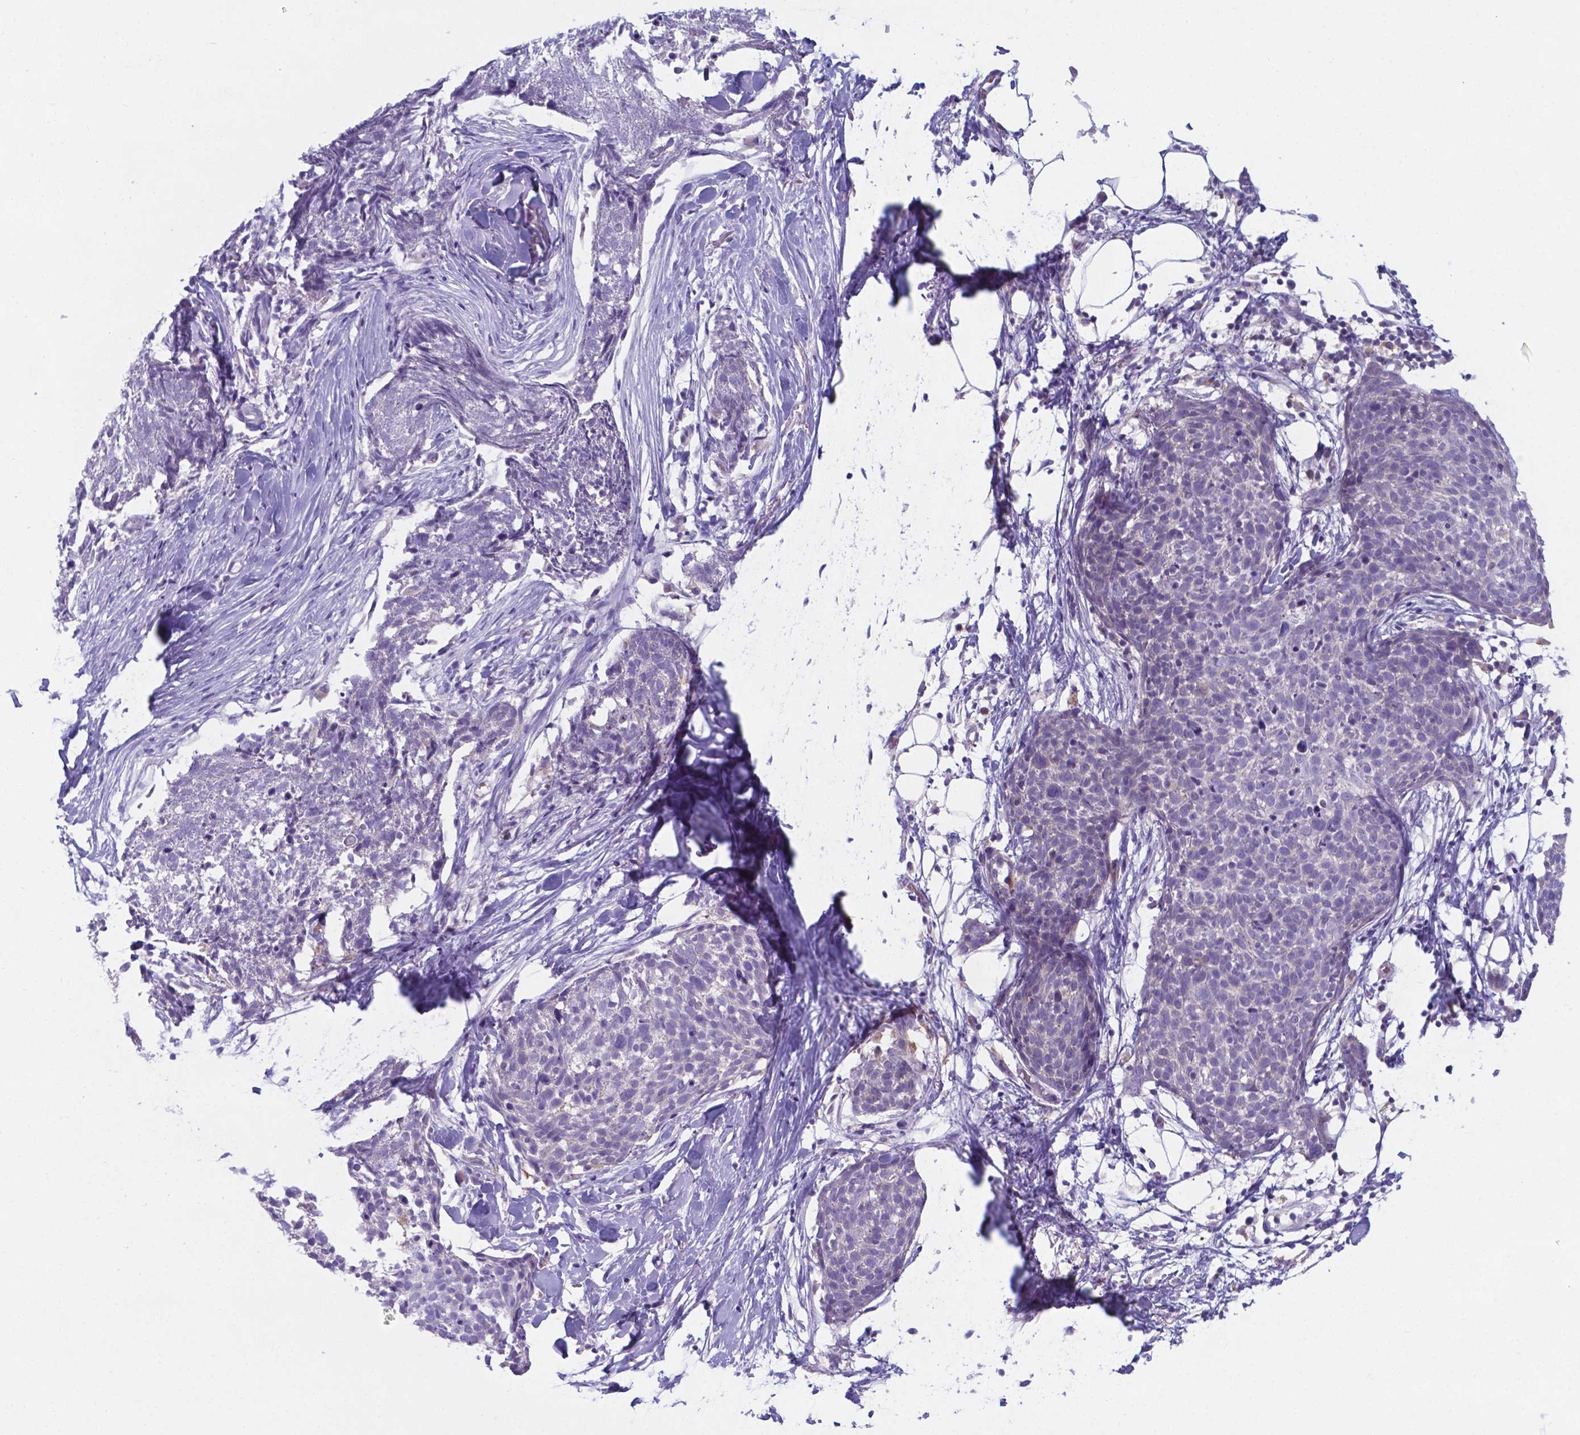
{"staining": {"intensity": "negative", "quantity": "none", "location": "none"}, "tissue": "skin cancer", "cell_type": "Tumor cells", "image_type": "cancer", "snomed": [{"axis": "morphology", "description": "Squamous cell carcinoma, NOS"}, {"axis": "topography", "description": "Skin"}, {"axis": "topography", "description": "Vulva"}], "caption": "The micrograph shows no significant expression in tumor cells of squamous cell carcinoma (skin).", "gene": "AP5B1", "patient": {"sex": "female", "age": 75}}